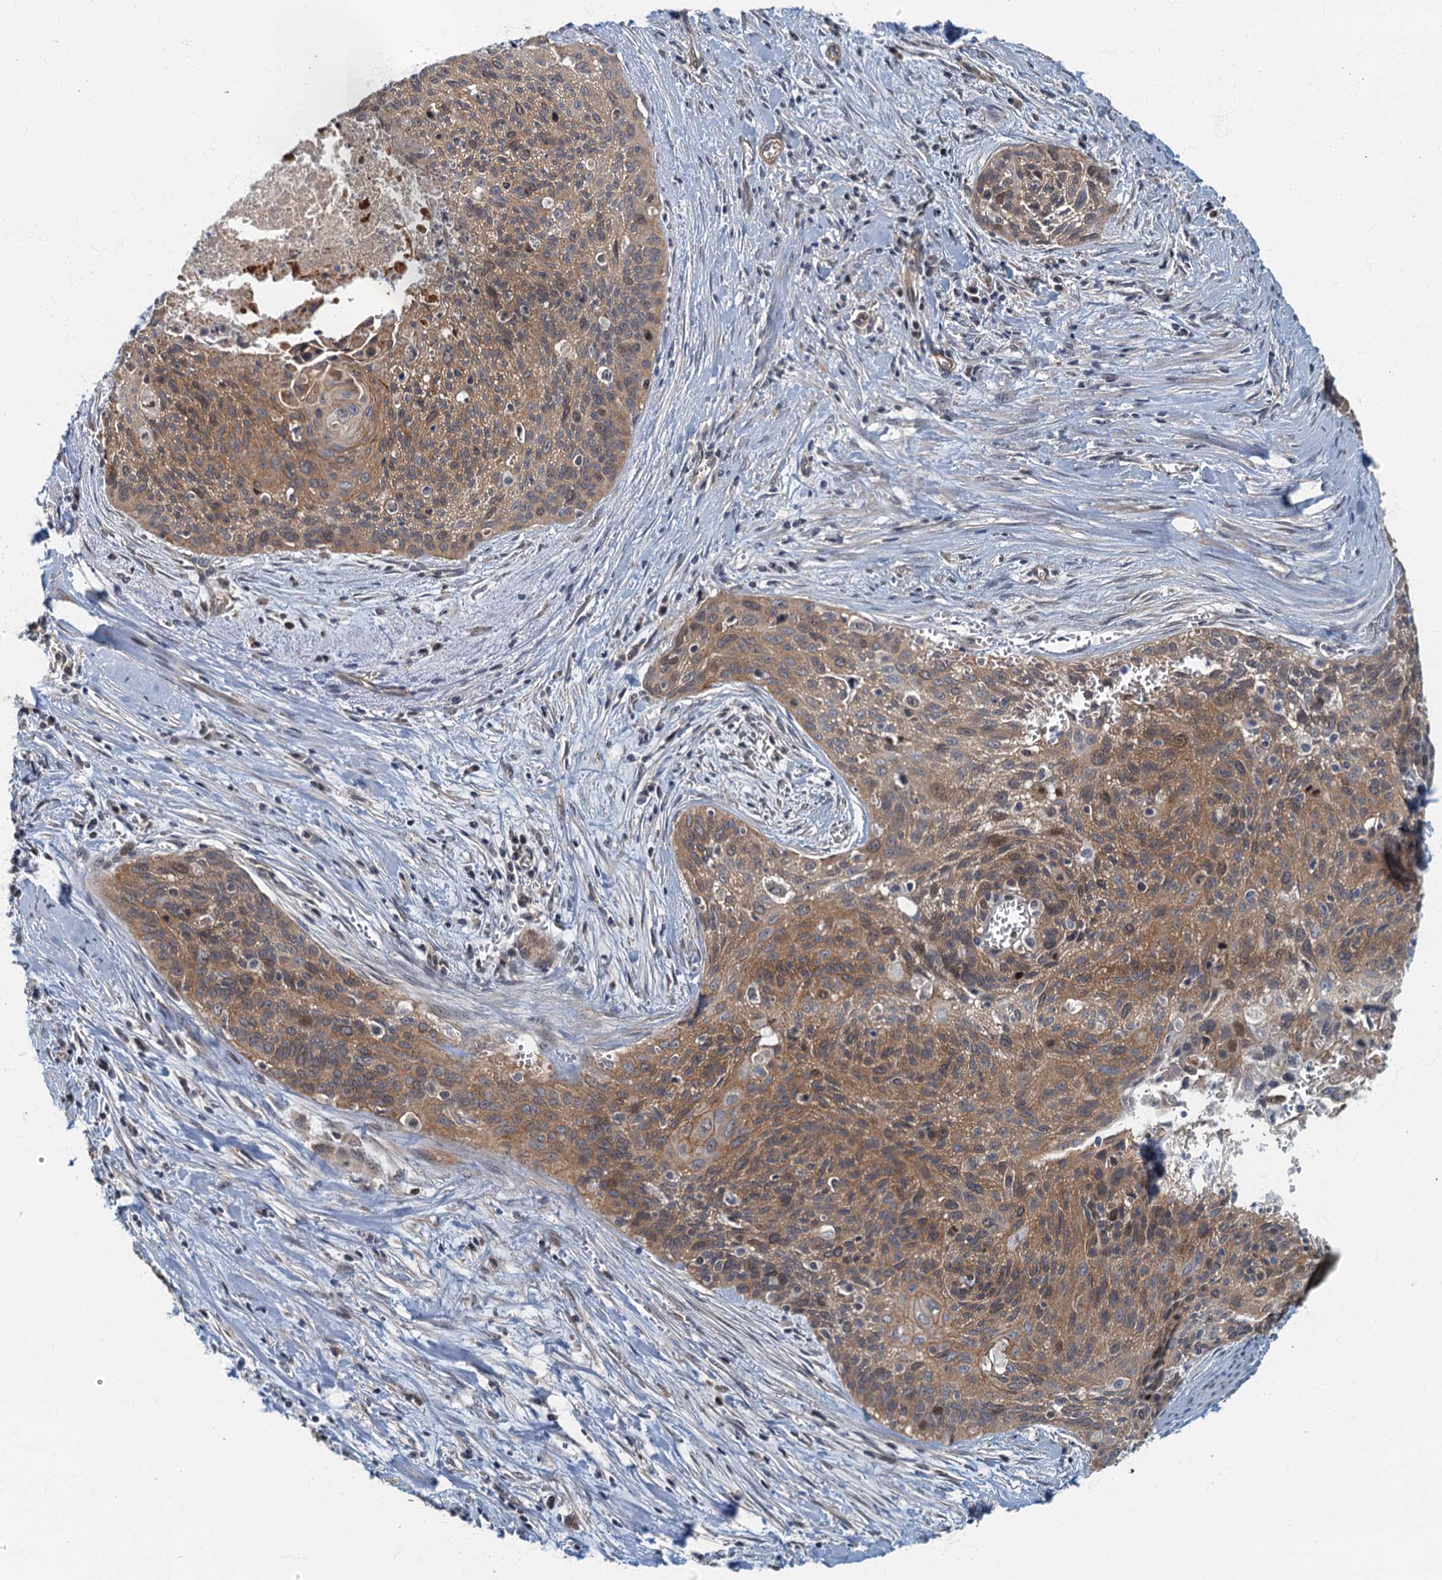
{"staining": {"intensity": "moderate", "quantity": ">75%", "location": "cytoplasmic/membranous,nuclear"}, "tissue": "cervical cancer", "cell_type": "Tumor cells", "image_type": "cancer", "snomed": [{"axis": "morphology", "description": "Squamous cell carcinoma, NOS"}, {"axis": "topography", "description": "Cervix"}], "caption": "Moderate cytoplasmic/membranous and nuclear protein expression is appreciated in about >75% of tumor cells in squamous cell carcinoma (cervical).", "gene": "CKAP2L", "patient": {"sex": "female", "age": 55}}